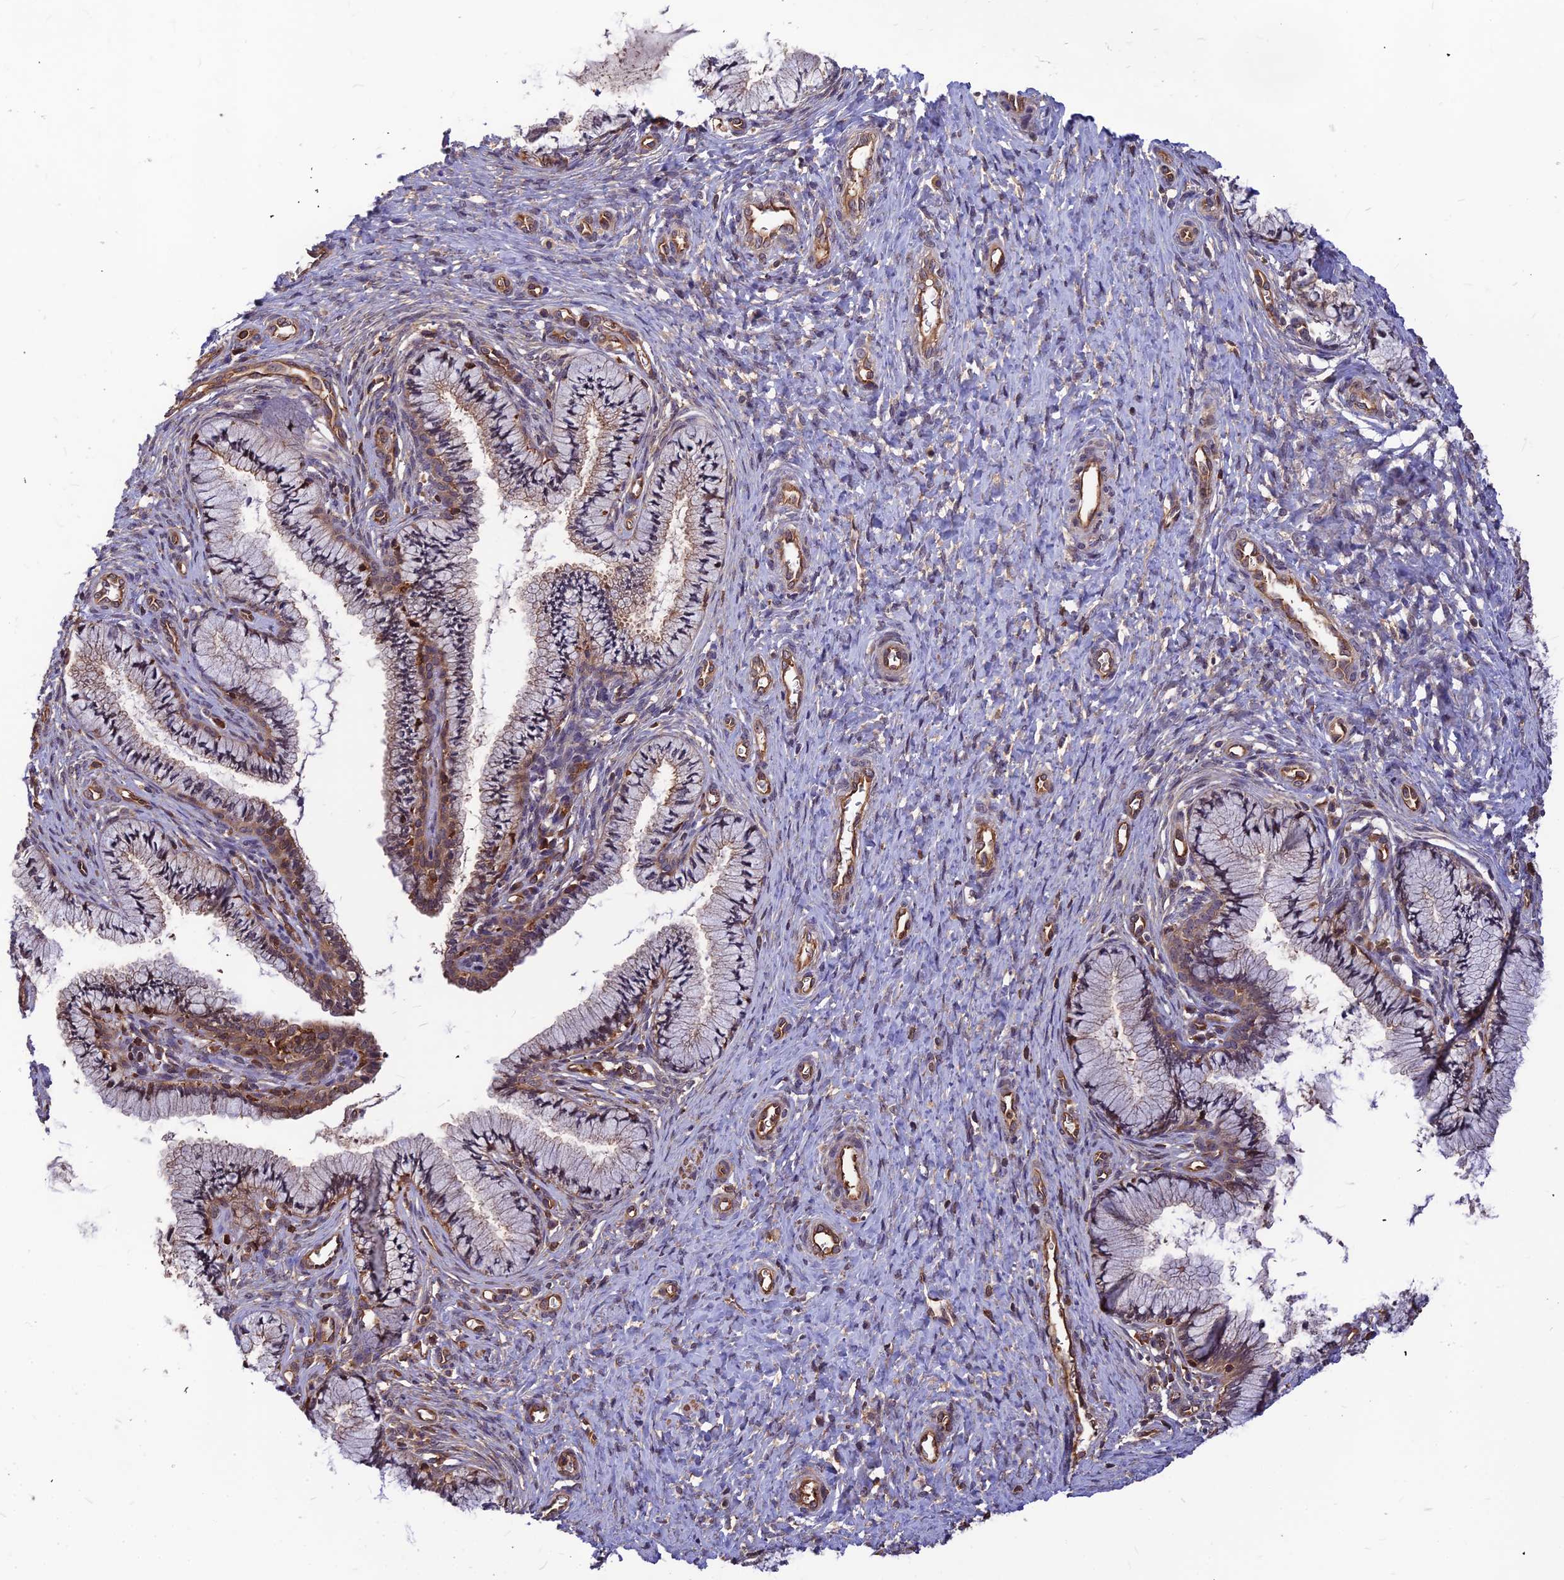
{"staining": {"intensity": "moderate", "quantity": "25%-75%", "location": "cytoplasmic/membranous,nuclear"}, "tissue": "cervix", "cell_type": "Glandular cells", "image_type": "normal", "snomed": [{"axis": "morphology", "description": "Normal tissue, NOS"}, {"axis": "topography", "description": "Cervix"}], "caption": "Immunohistochemistry staining of benign cervix, which demonstrates medium levels of moderate cytoplasmic/membranous,nuclear expression in approximately 25%-75% of glandular cells indicating moderate cytoplasmic/membranous,nuclear protein staining. The staining was performed using DAB (brown) for protein detection and nuclei were counterstained in hematoxylin (blue).", "gene": "ZNF467", "patient": {"sex": "female", "age": 36}}